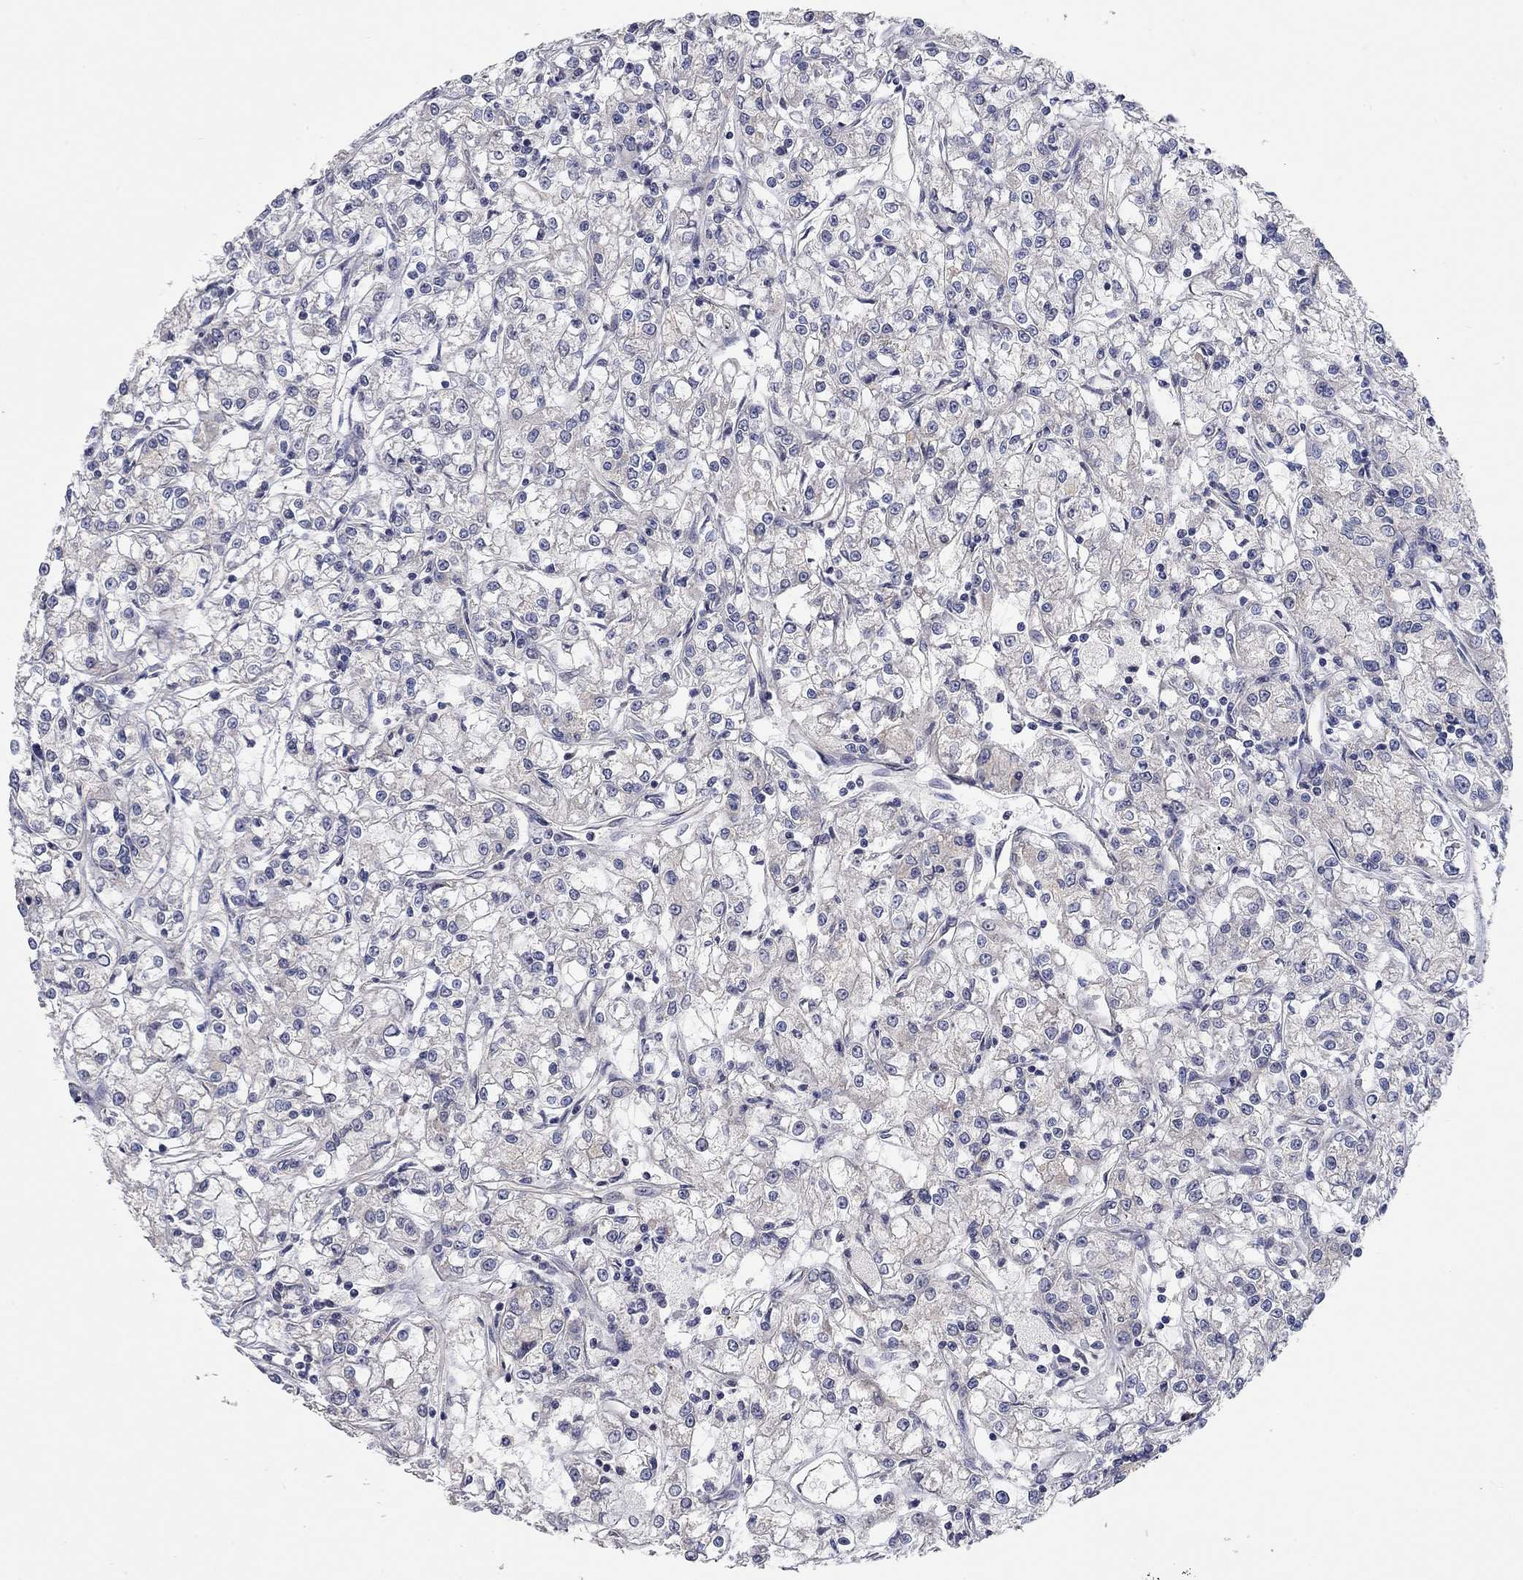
{"staining": {"intensity": "negative", "quantity": "none", "location": "none"}, "tissue": "renal cancer", "cell_type": "Tumor cells", "image_type": "cancer", "snomed": [{"axis": "morphology", "description": "Adenocarcinoma, NOS"}, {"axis": "topography", "description": "Kidney"}], "caption": "Tumor cells are negative for brown protein staining in renal adenocarcinoma.", "gene": "WASF3", "patient": {"sex": "female", "age": 59}}